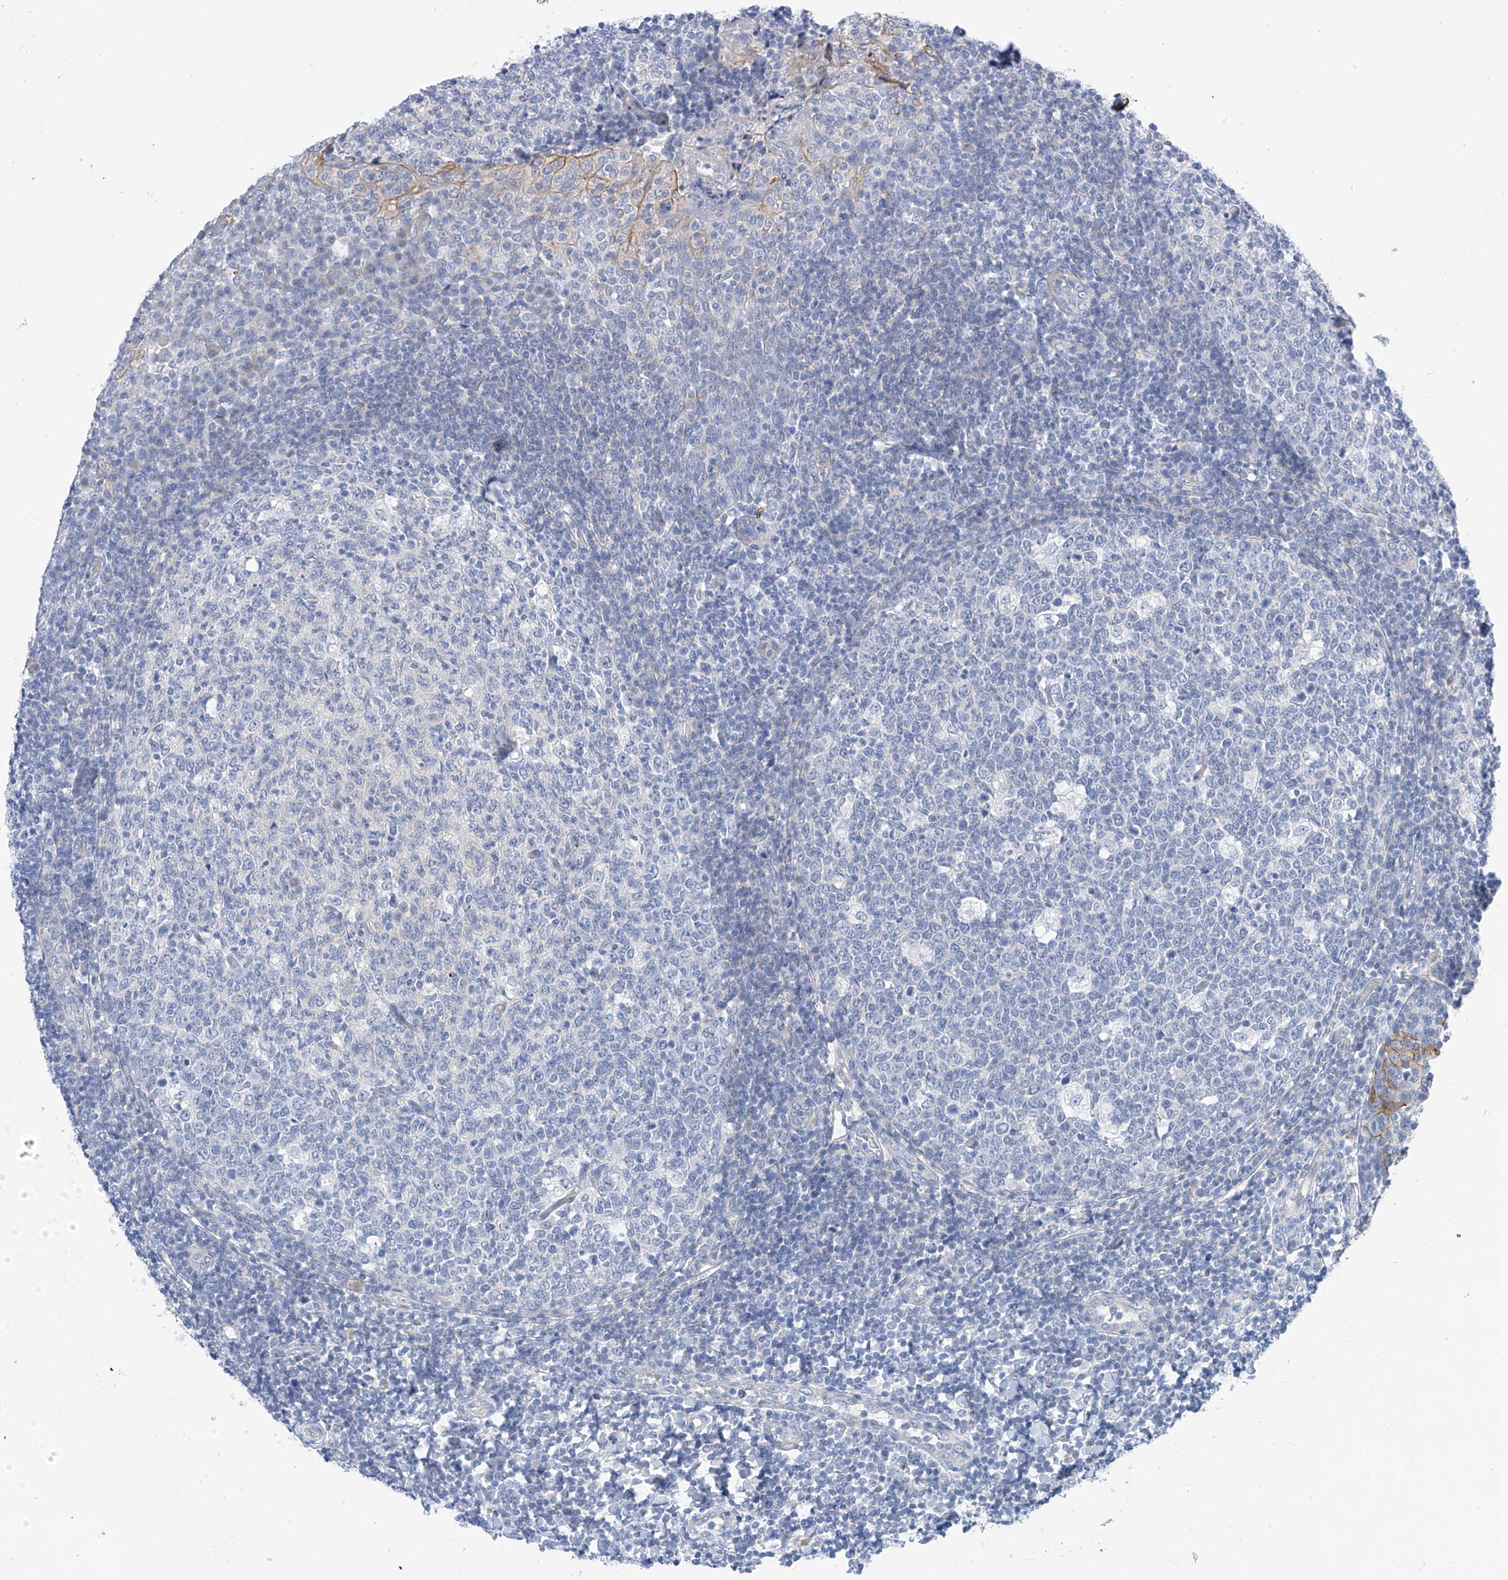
{"staining": {"intensity": "negative", "quantity": "none", "location": "none"}, "tissue": "tonsil", "cell_type": "Germinal center cells", "image_type": "normal", "snomed": [{"axis": "morphology", "description": "Normal tissue, NOS"}, {"axis": "topography", "description": "Tonsil"}], "caption": "This is a histopathology image of immunohistochemistry (IHC) staining of unremarkable tonsil, which shows no positivity in germinal center cells.", "gene": "PIK3C2B", "patient": {"sex": "female", "age": 19}}